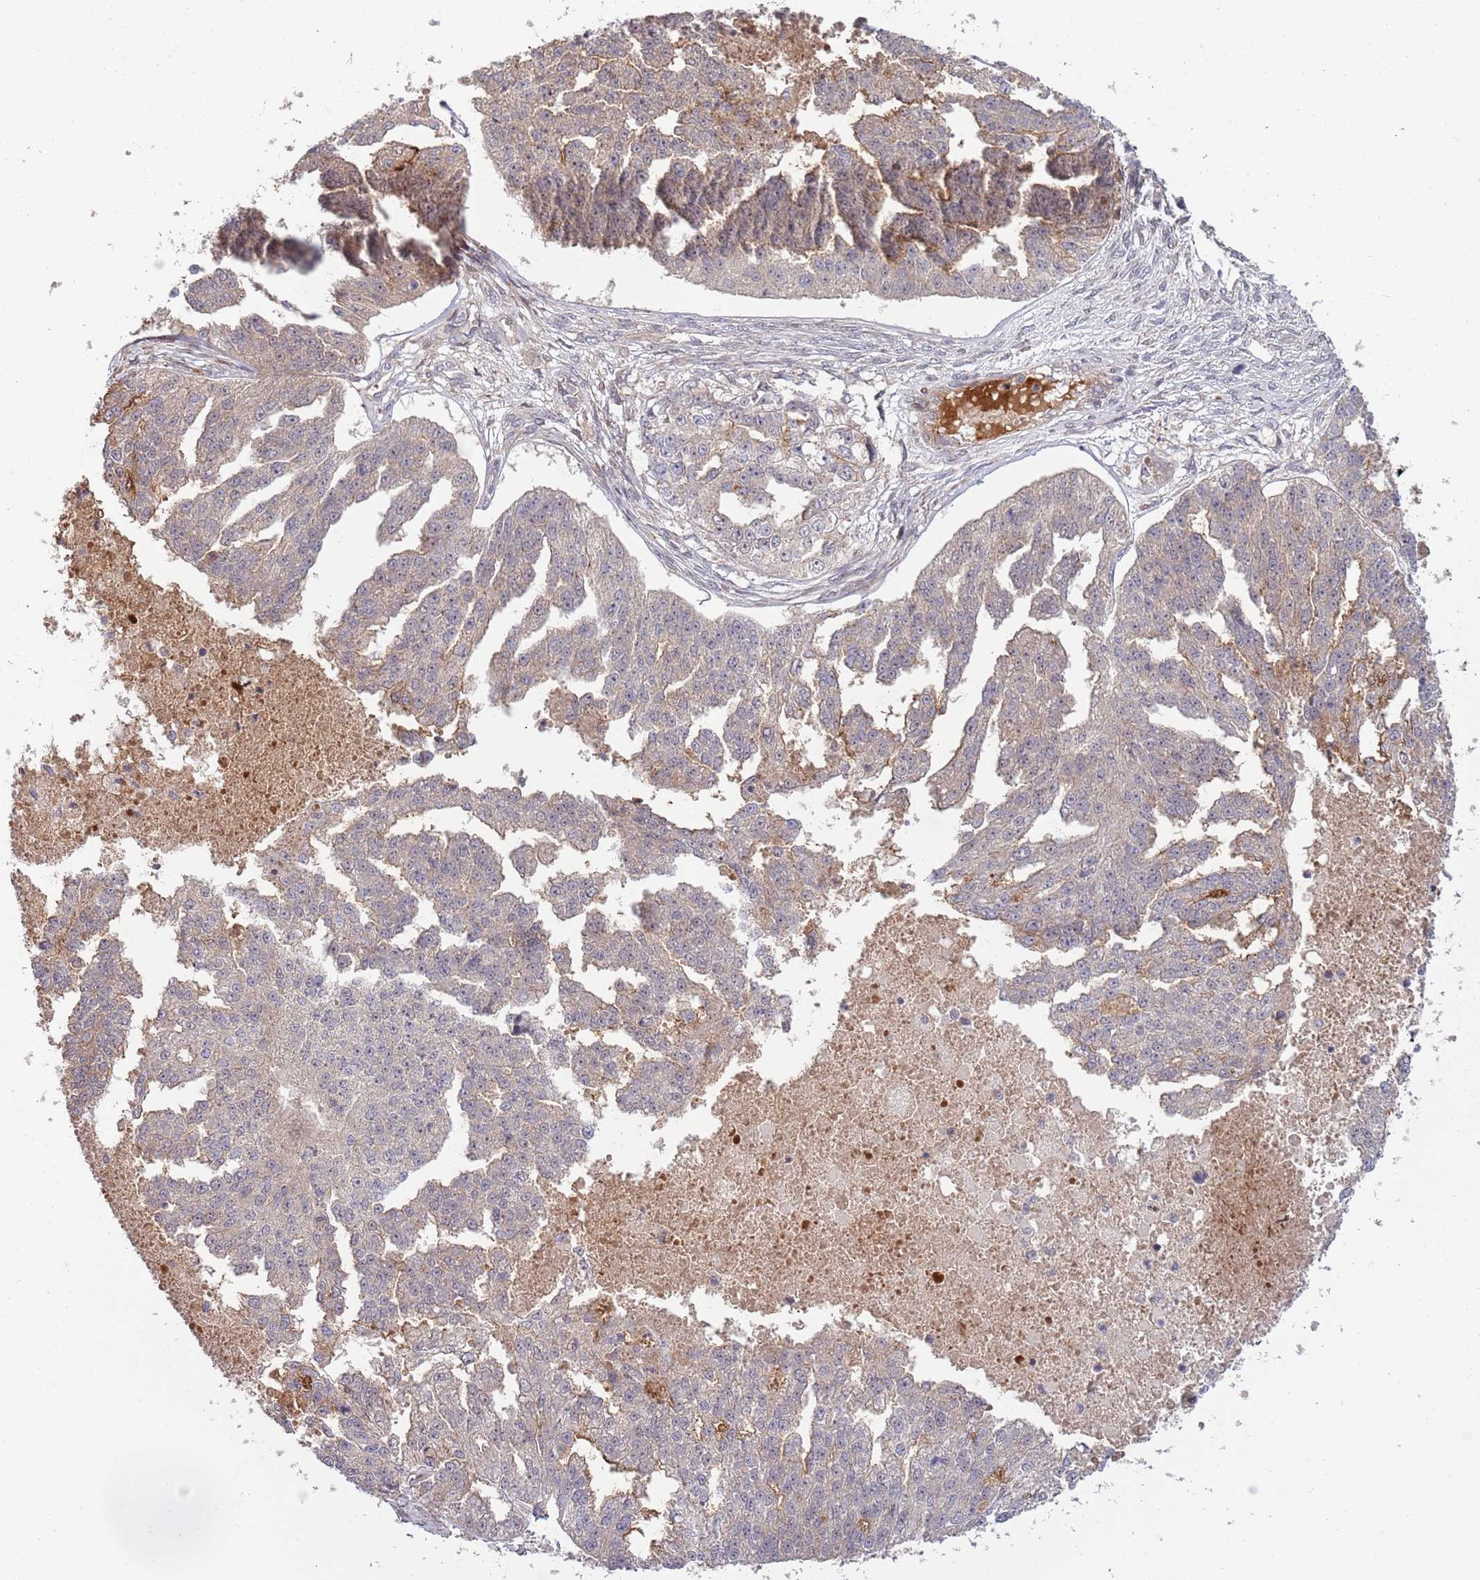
{"staining": {"intensity": "moderate", "quantity": "<25%", "location": "cytoplasmic/membranous"}, "tissue": "ovarian cancer", "cell_type": "Tumor cells", "image_type": "cancer", "snomed": [{"axis": "morphology", "description": "Cystadenocarcinoma, serous, NOS"}, {"axis": "topography", "description": "Ovary"}], "caption": "Human serous cystadenocarcinoma (ovarian) stained for a protein (brown) reveals moderate cytoplasmic/membranous positive expression in about <25% of tumor cells.", "gene": "NT5DC4", "patient": {"sex": "female", "age": 58}}